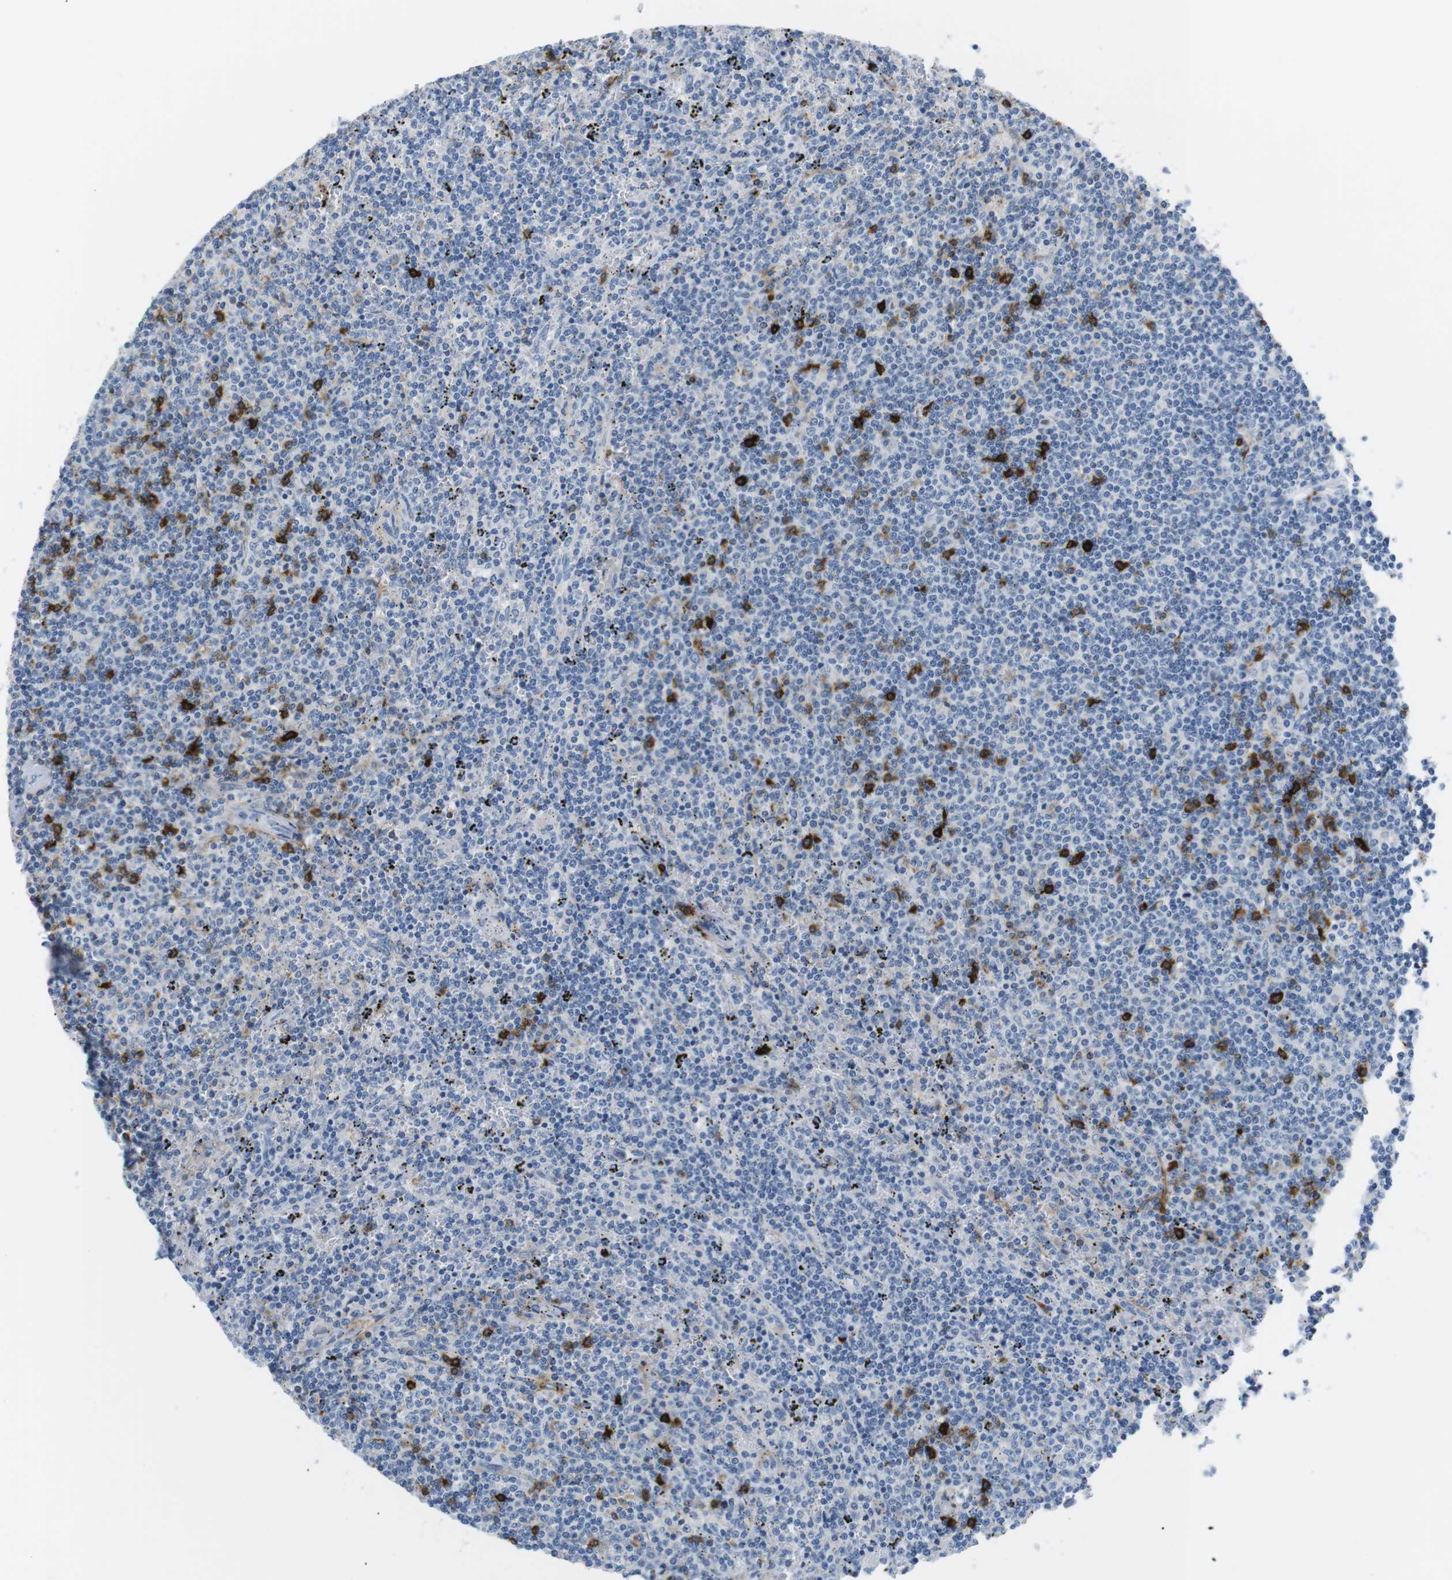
{"staining": {"intensity": "negative", "quantity": "none", "location": "none"}, "tissue": "lymphoma", "cell_type": "Tumor cells", "image_type": "cancer", "snomed": [{"axis": "morphology", "description": "Malignant lymphoma, non-Hodgkin's type, Low grade"}, {"axis": "topography", "description": "Spleen"}], "caption": "Protein analysis of lymphoma exhibits no significant staining in tumor cells.", "gene": "TNFRSF4", "patient": {"sex": "female", "age": 50}}